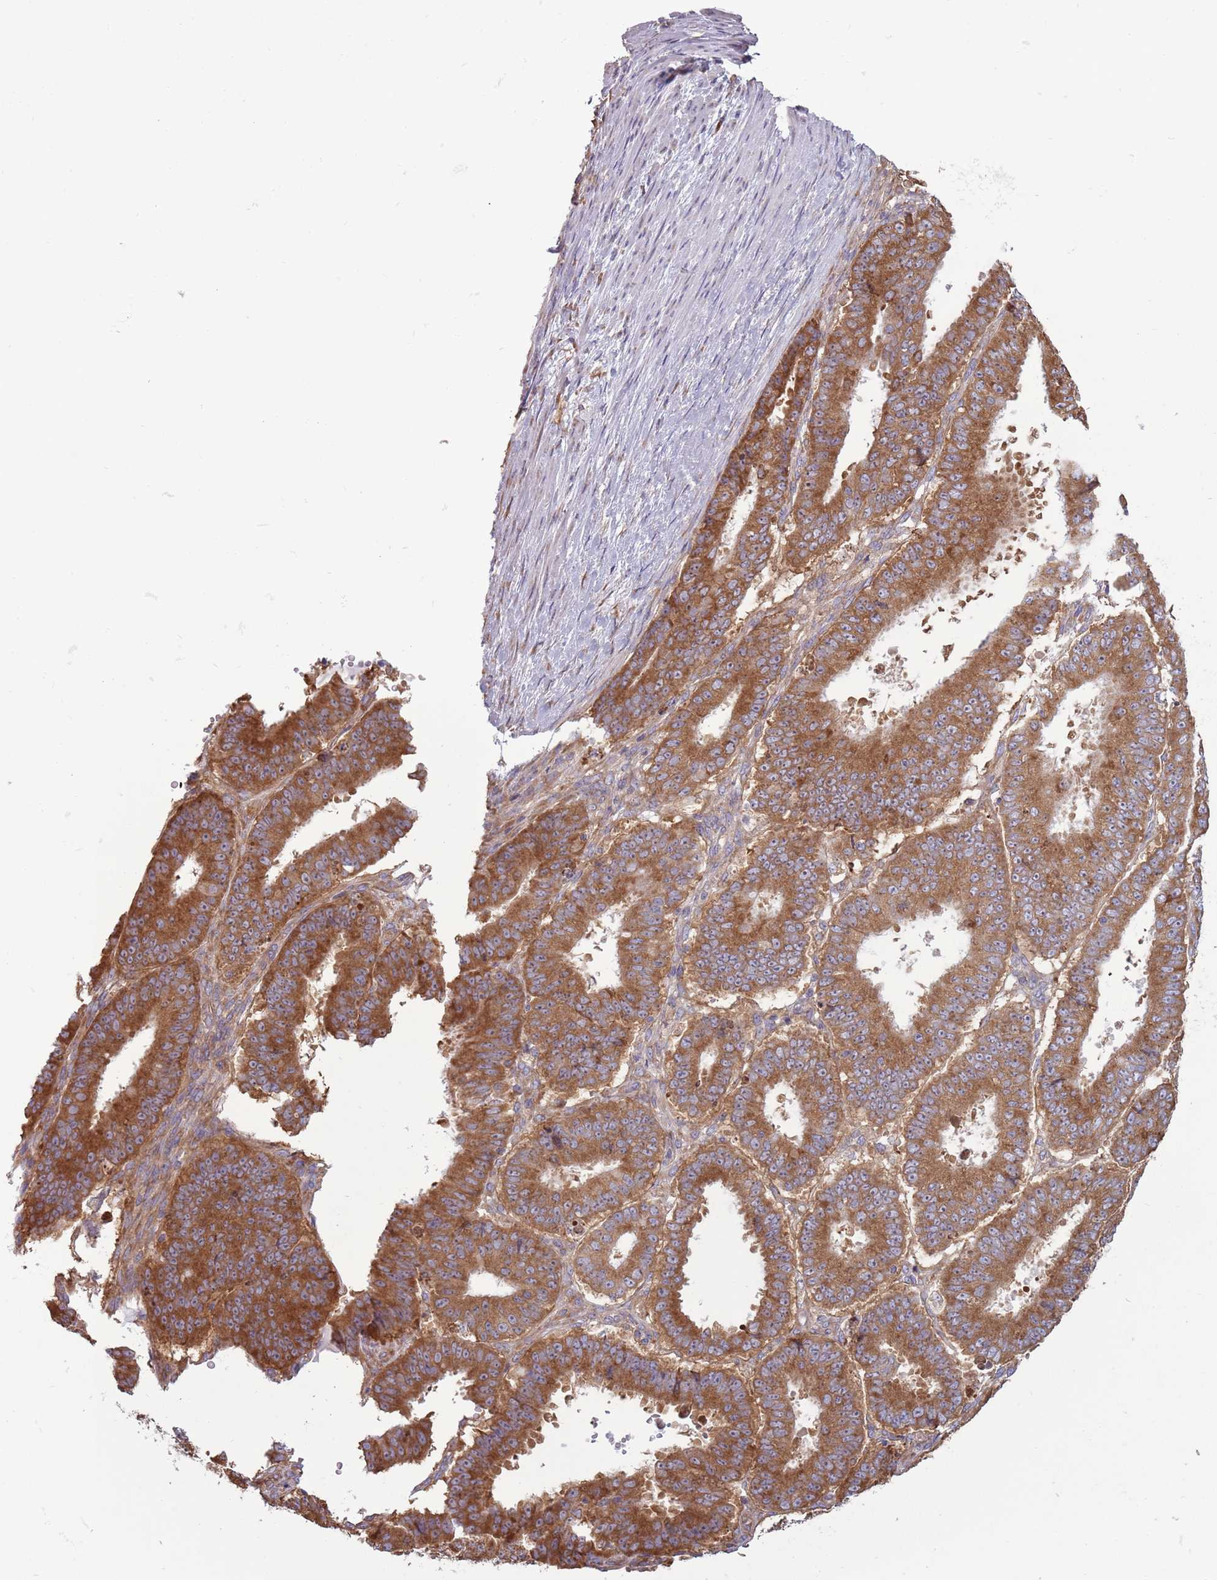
{"staining": {"intensity": "strong", "quantity": ">75%", "location": "cytoplasmic/membranous"}, "tissue": "ovarian cancer", "cell_type": "Tumor cells", "image_type": "cancer", "snomed": [{"axis": "morphology", "description": "Carcinoma, endometroid"}, {"axis": "topography", "description": "Appendix"}, {"axis": "topography", "description": "Ovary"}], "caption": "The histopathology image exhibits immunohistochemical staining of endometroid carcinoma (ovarian). There is strong cytoplasmic/membranous staining is identified in approximately >75% of tumor cells.", "gene": "RPL17-C18orf32", "patient": {"sex": "female", "age": 42}}